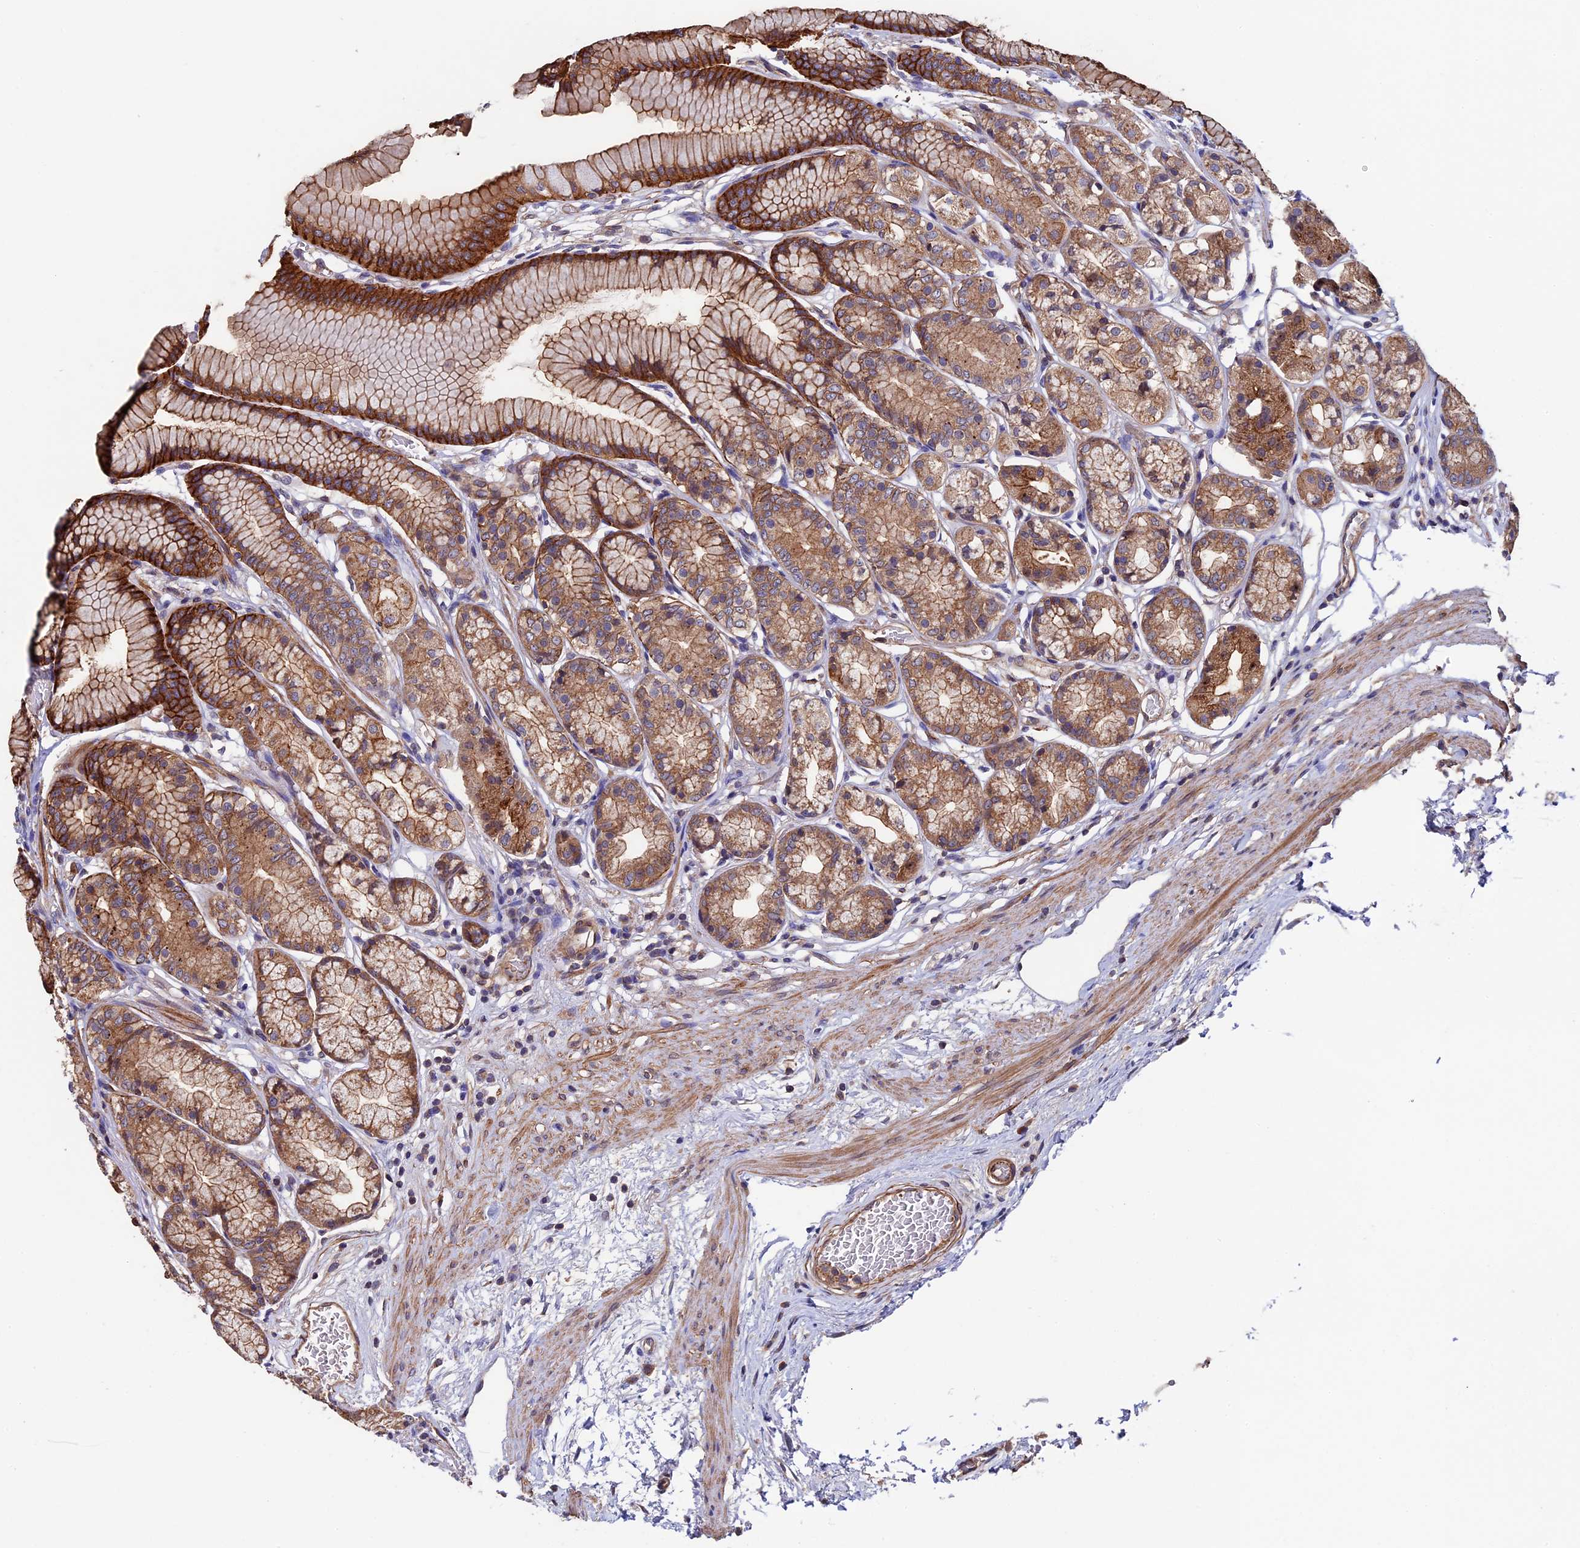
{"staining": {"intensity": "strong", "quantity": ">75%", "location": "cytoplasmic/membranous"}, "tissue": "stomach", "cell_type": "Glandular cells", "image_type": "normal", "snomed": [{"axis": "morphology", "description": "Normal tissue, NOS"}, {"axis": "morphology", "description": "Adenocarcinoma, NOS"}, {"axis": "morphology", "description": "Adenocarcinoma, High grade"}, {"axis": "topography", "description": "Stomach, upper"}, {"axis": "topography", "description": "Stomach"}], "caption": "High-magnification brightfield microscopy of unremarkable stomach stained with DAB (3,3'-diaminobenzidine) (brown) and counterstained with hematoxylin (blue). glandular cells exhibit strong cytoplasmic/membranous expression is present in about>75% of cells.", "gene": "SLC9A5", "patient": {"sex": "female", "age": 65}}